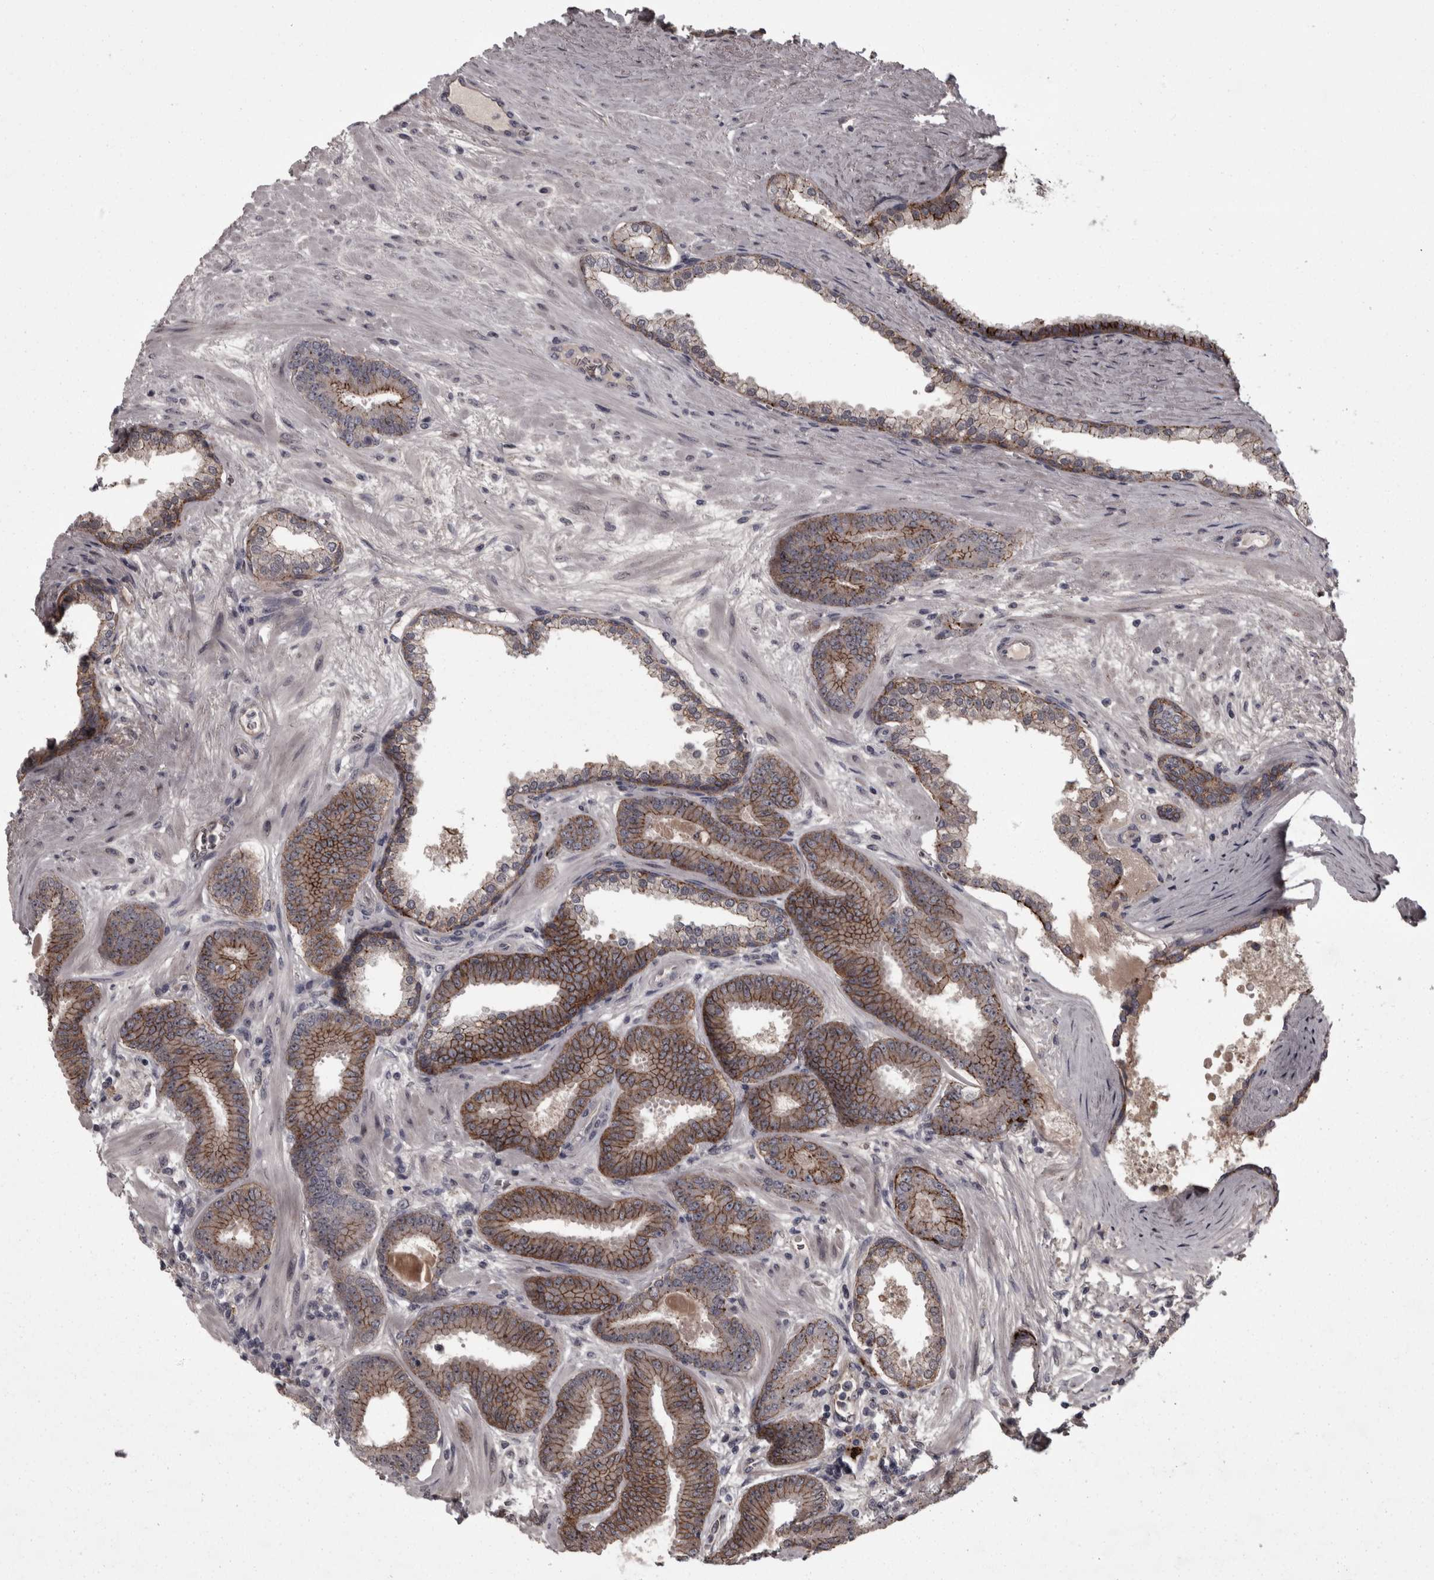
{"staining": {"intensity": "moderate", "quantity": ">75%", "location": "cytoplasmic/membranous"}, "tissue": "prostate cancer", "cell_type": "Tumor cells", "image_type": "cancer", "snomed": [{"axis": "morphology", "description": "Adenocarcinoma, Low grade"}, {"axis": "topography", "description": "Prostate"}], "caption": "Prostate low-grade adenocarcinoma stained for a protein reveals moderate cytoplasmic/membranous positivity in tumor cells.", "gene": "PCDH17", "patient": {"sex": "male", "age": 62}}